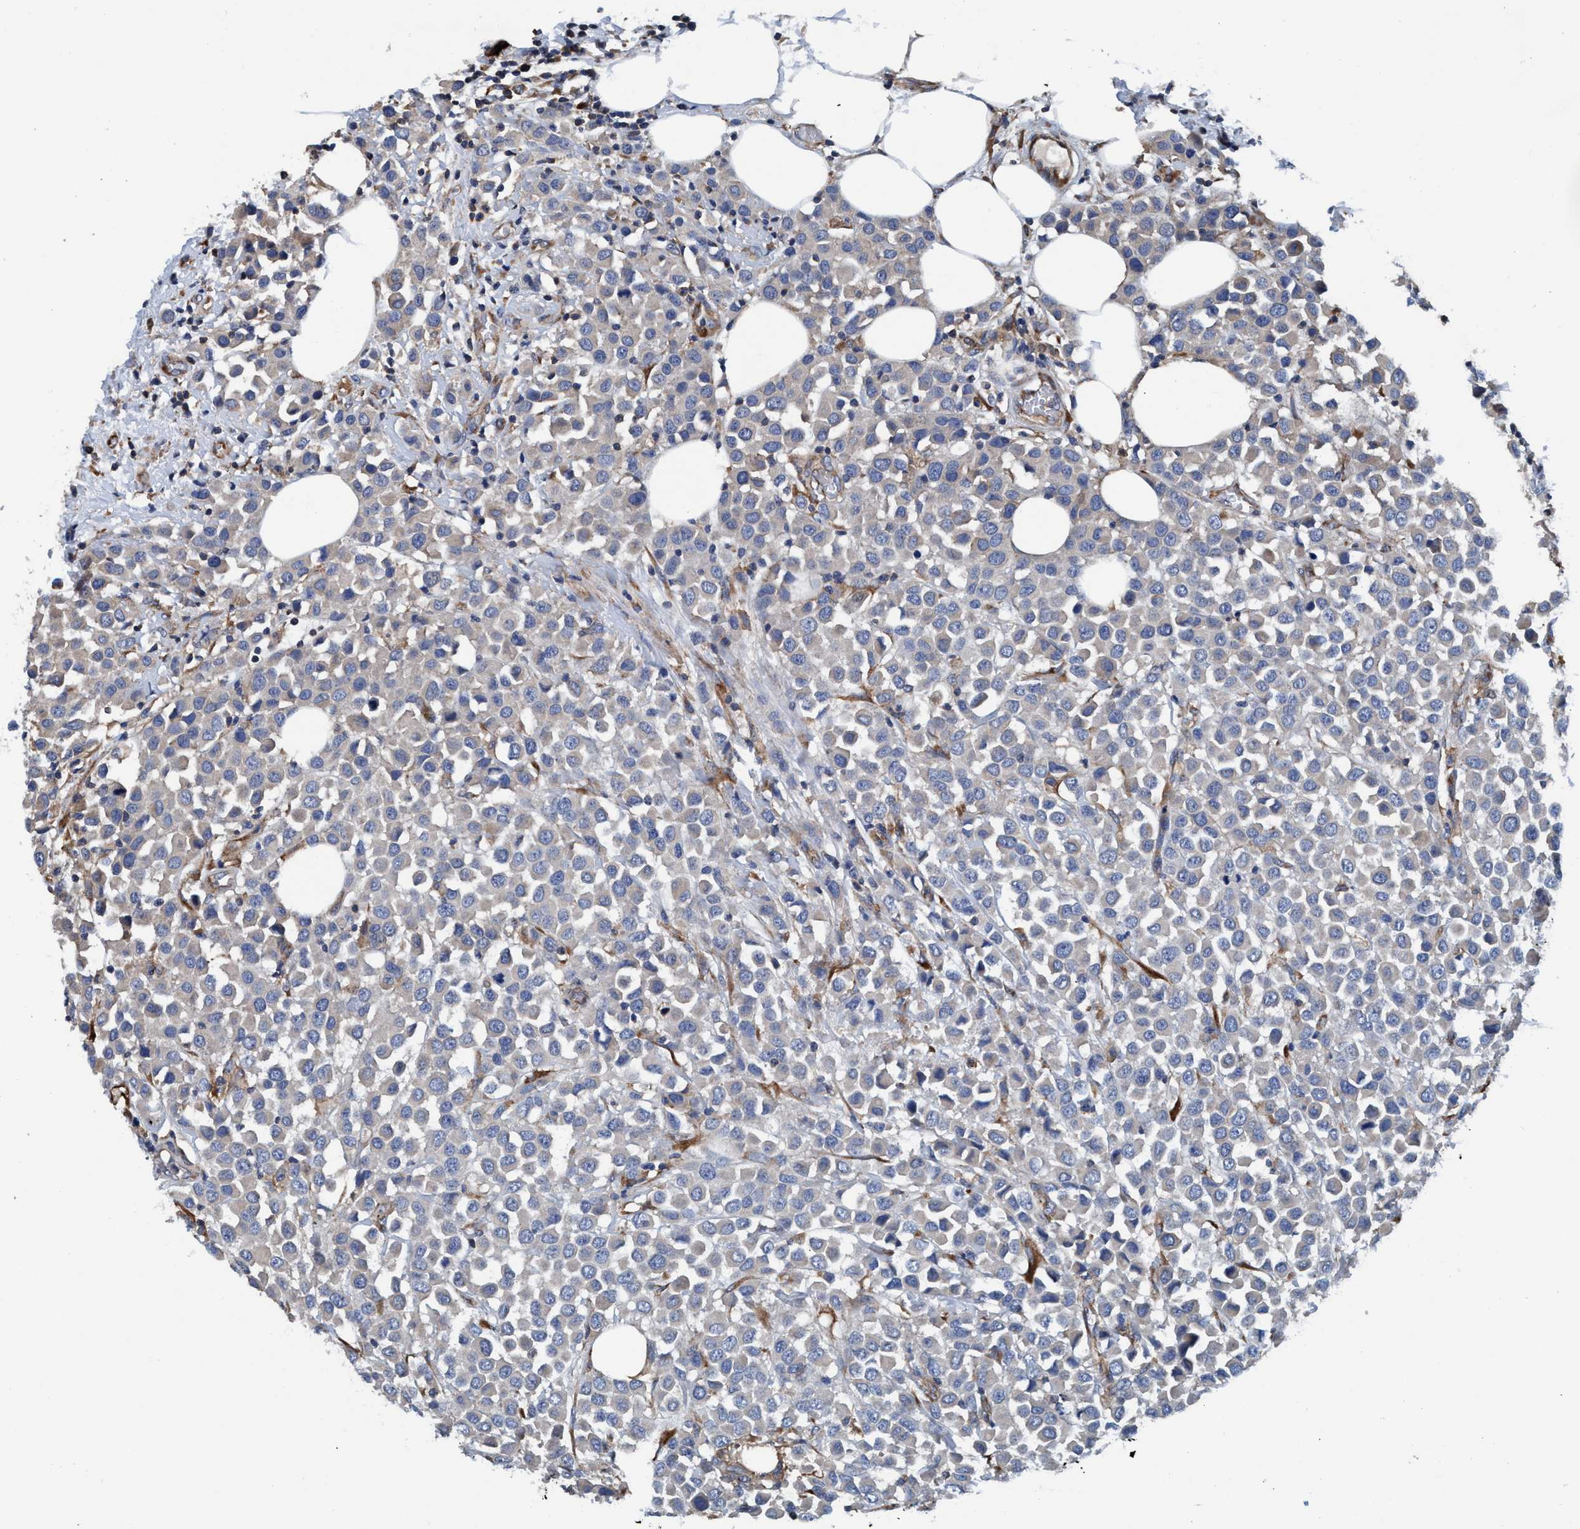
{"staining": {"intensity": "negative", "quantity": "none", "location": "none"}, "tissue": "breast cancer", "cell_type": "Tumor cells", "image_type": "cancer", "snomed": [{"axis": "morphology", "description": "Duct carcinoma"}, {"axis": "topography", "description": "Breast"}], "caption": "Immunohistochemistry (IHC) histopathology image of neoplastic tissue: breast cancer (intraductal carcinoma) stained with DAB reveals no significant protein positivity in tumor cells.", "gene": "ENDOG", "patient": {"sex": "female", "age": 61}}